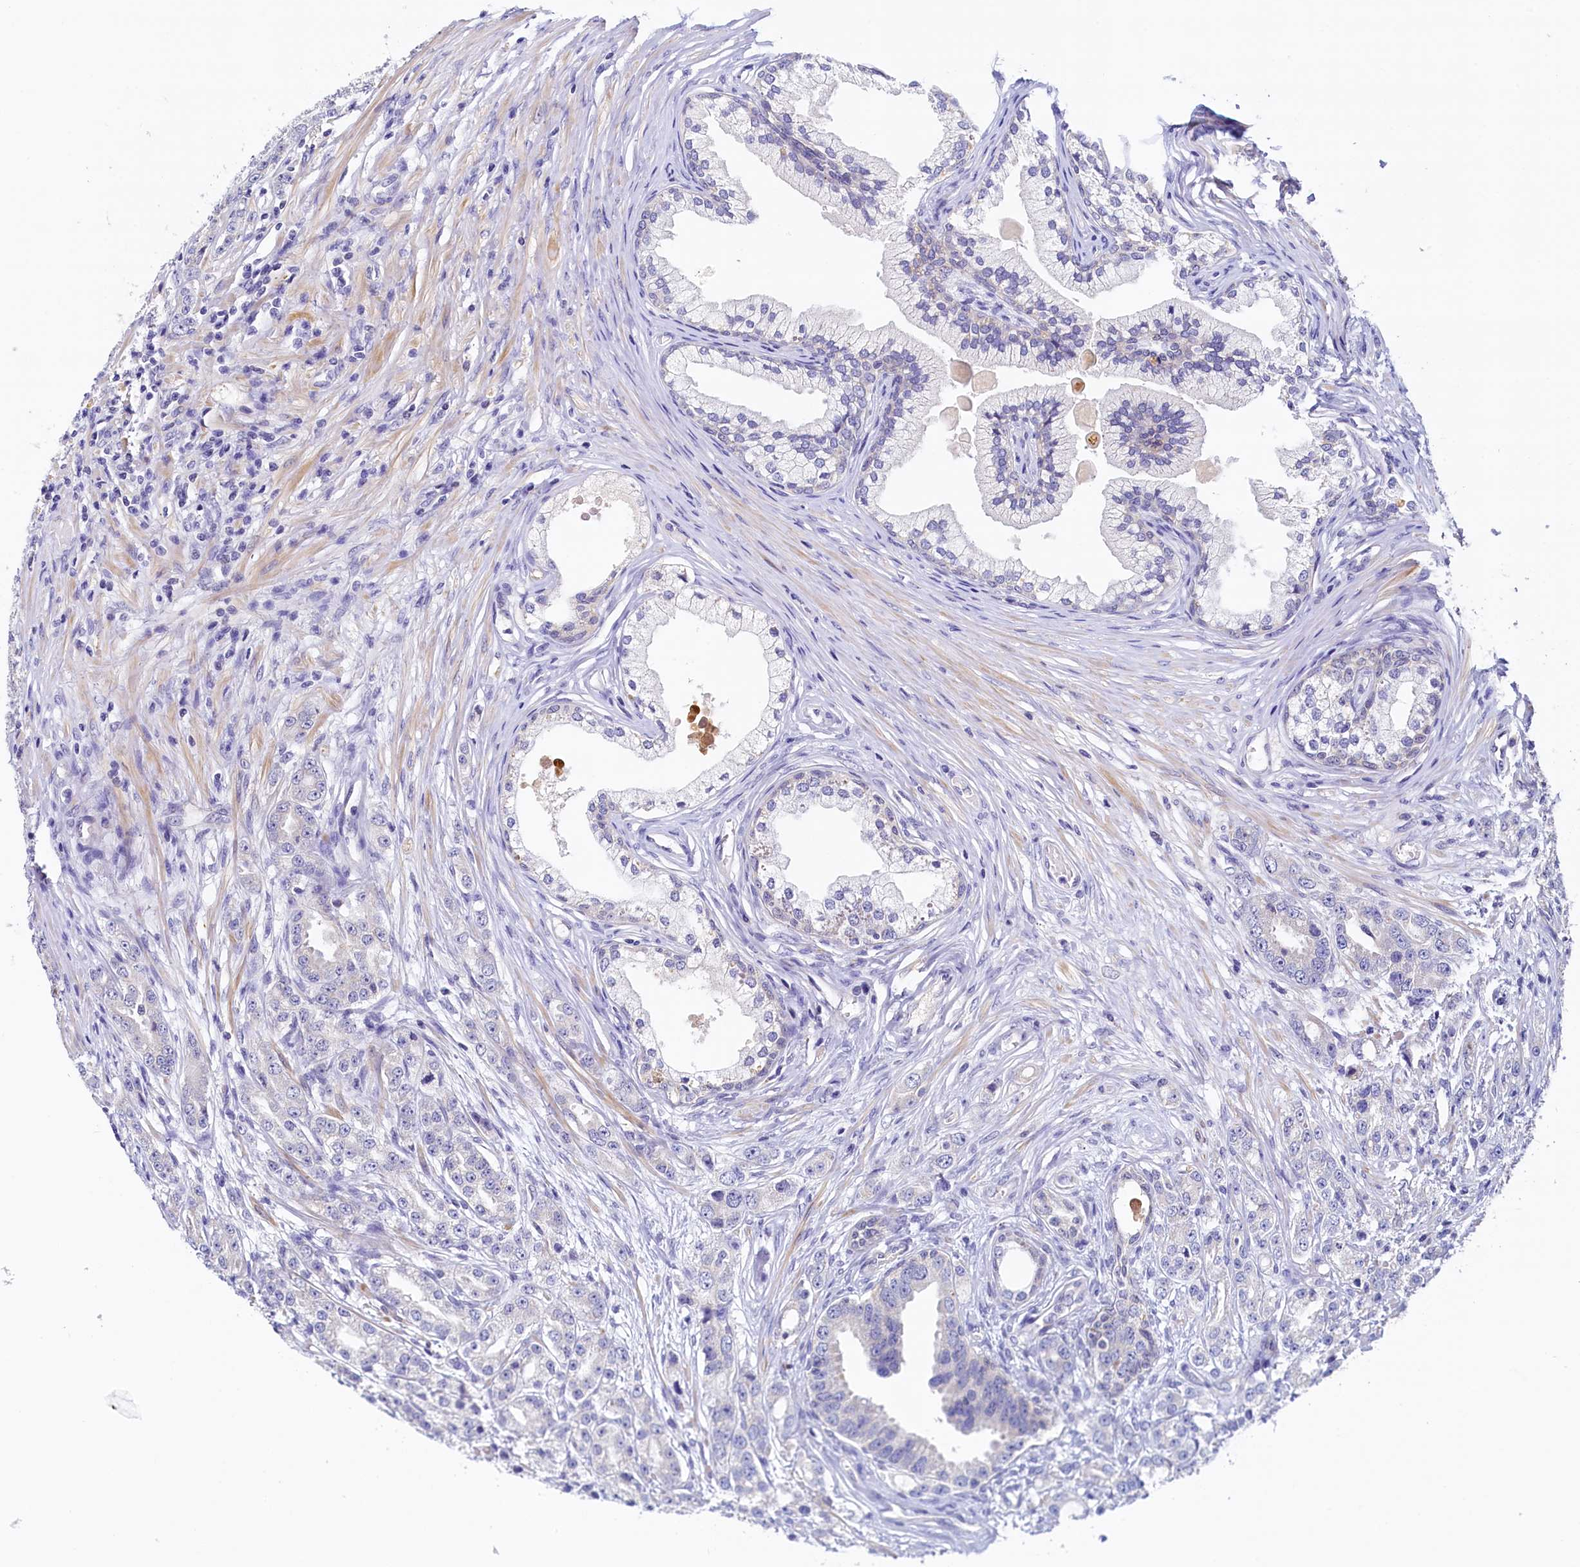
{"staining": {"intensity": "negative", "quantity": "none", "location": "none"}, "tissue": "prostate cancer", "cell_type": "Tumor cells", "image_type": "cancer", "snomed": [{"axis": "morphology", "description": "Adenocarcinoma, High grade"}, {"axis": "topography", "description": "Prostate"}], "caption": "Tumor cells show no significant expression in prostate cancer (adenocarcinoma (high-grade)). Brightfield microscopy of immunohistochemistry stained with DAB (3,3'-diaminobenzidine) (brown) and hematoxylin (blue), captured at high magnification.", "gene": "DTD1", "patient": {"sex": "male", "age": 69}}